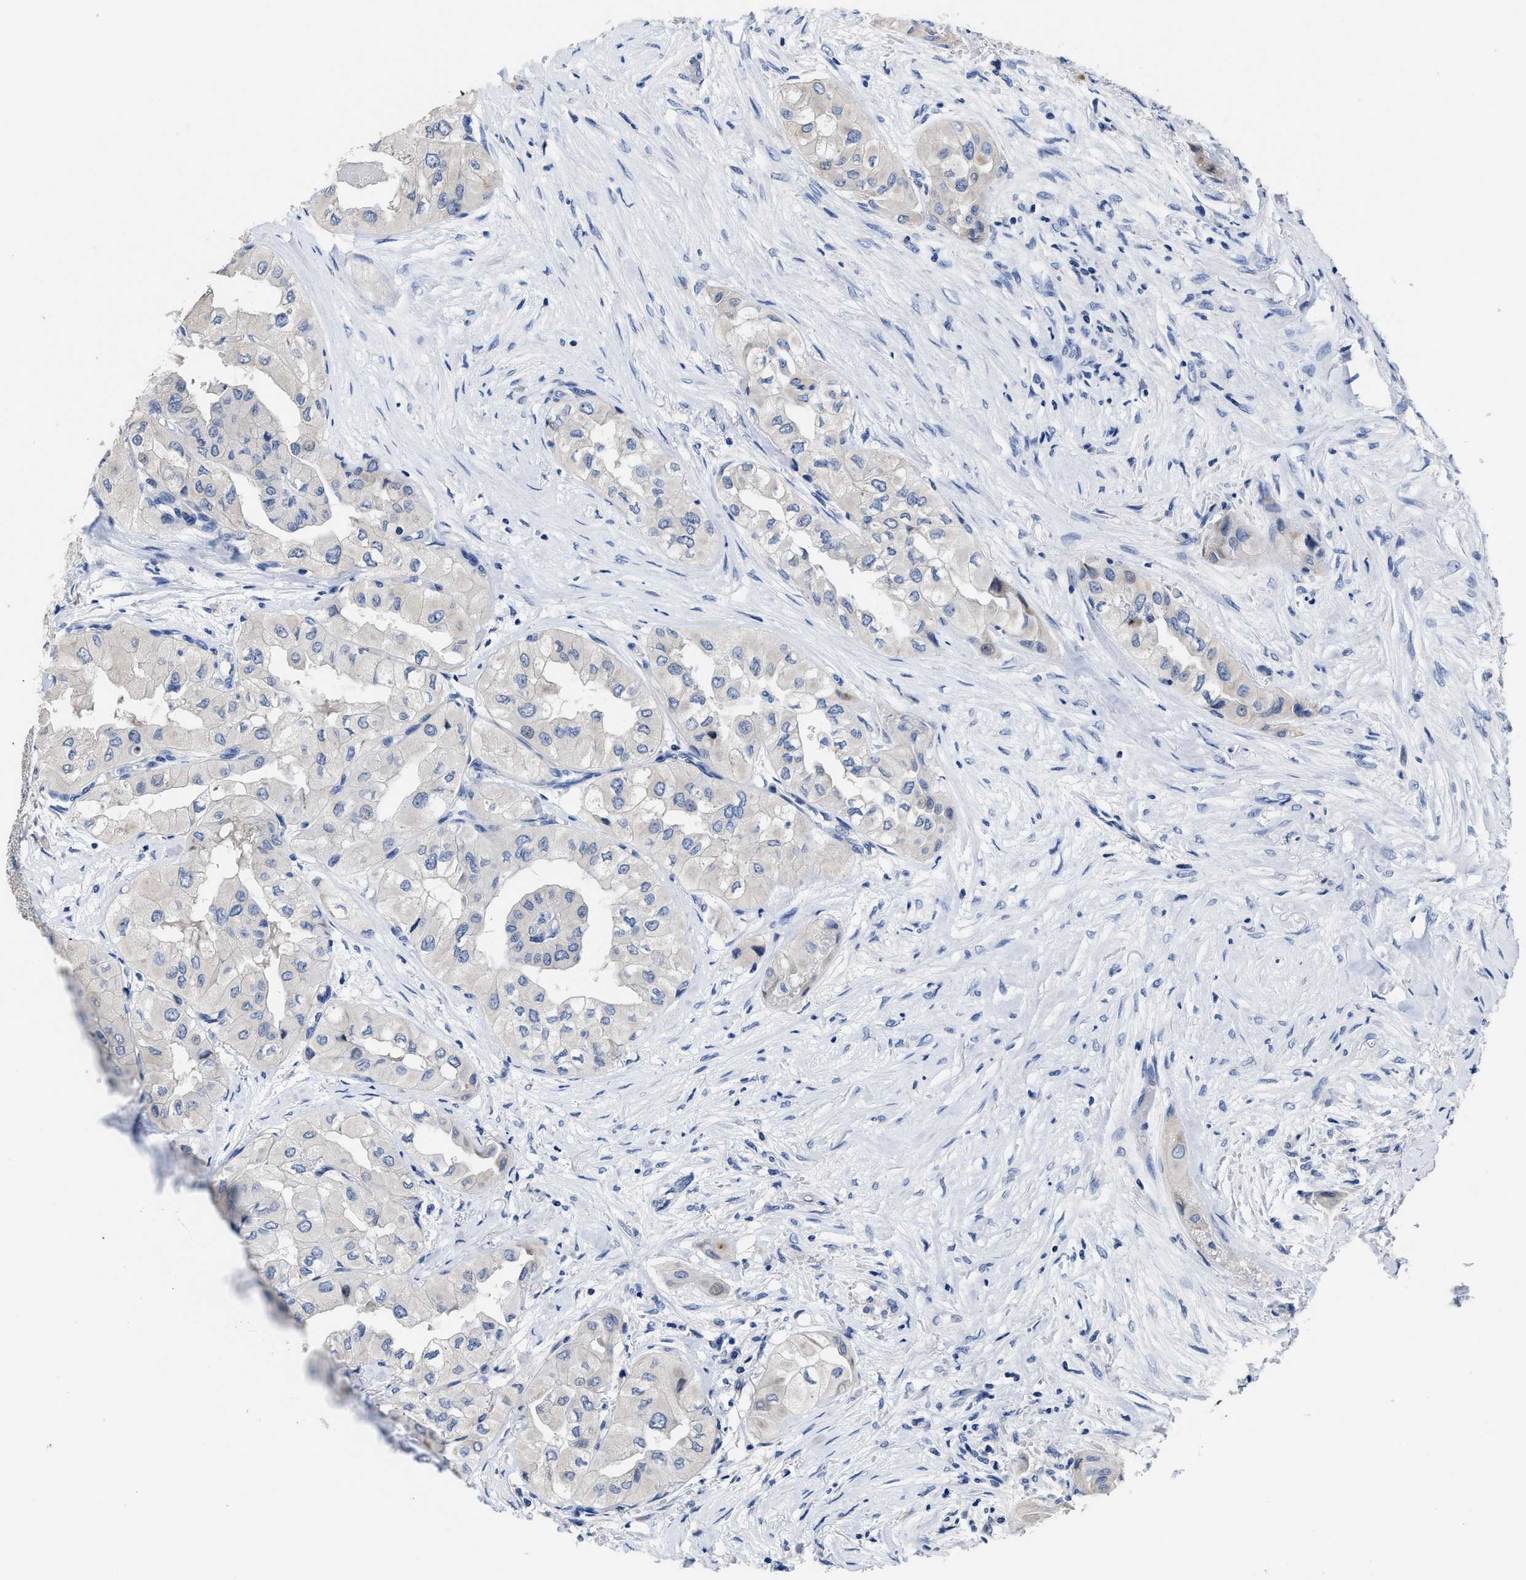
{"staining": {"intensity": "negative", "quantity": "none", "location": "none"}, "tissue": "thyroid cancer", "cell_type": "Tumor cells", "image_type": "cancer", "snomed": [{"axis": "morphology", "description": "Papillary adenocarcinoma, NOS"}, {"axis": "topography", "description": "Thyroid gland"}], "caption": "A micrograph of human papillary adenocarcinoma (thyroid) is negative for staining in tumor cells.", "gene": "HOOK1", "patient": {"sex": "female", "age": 59}}